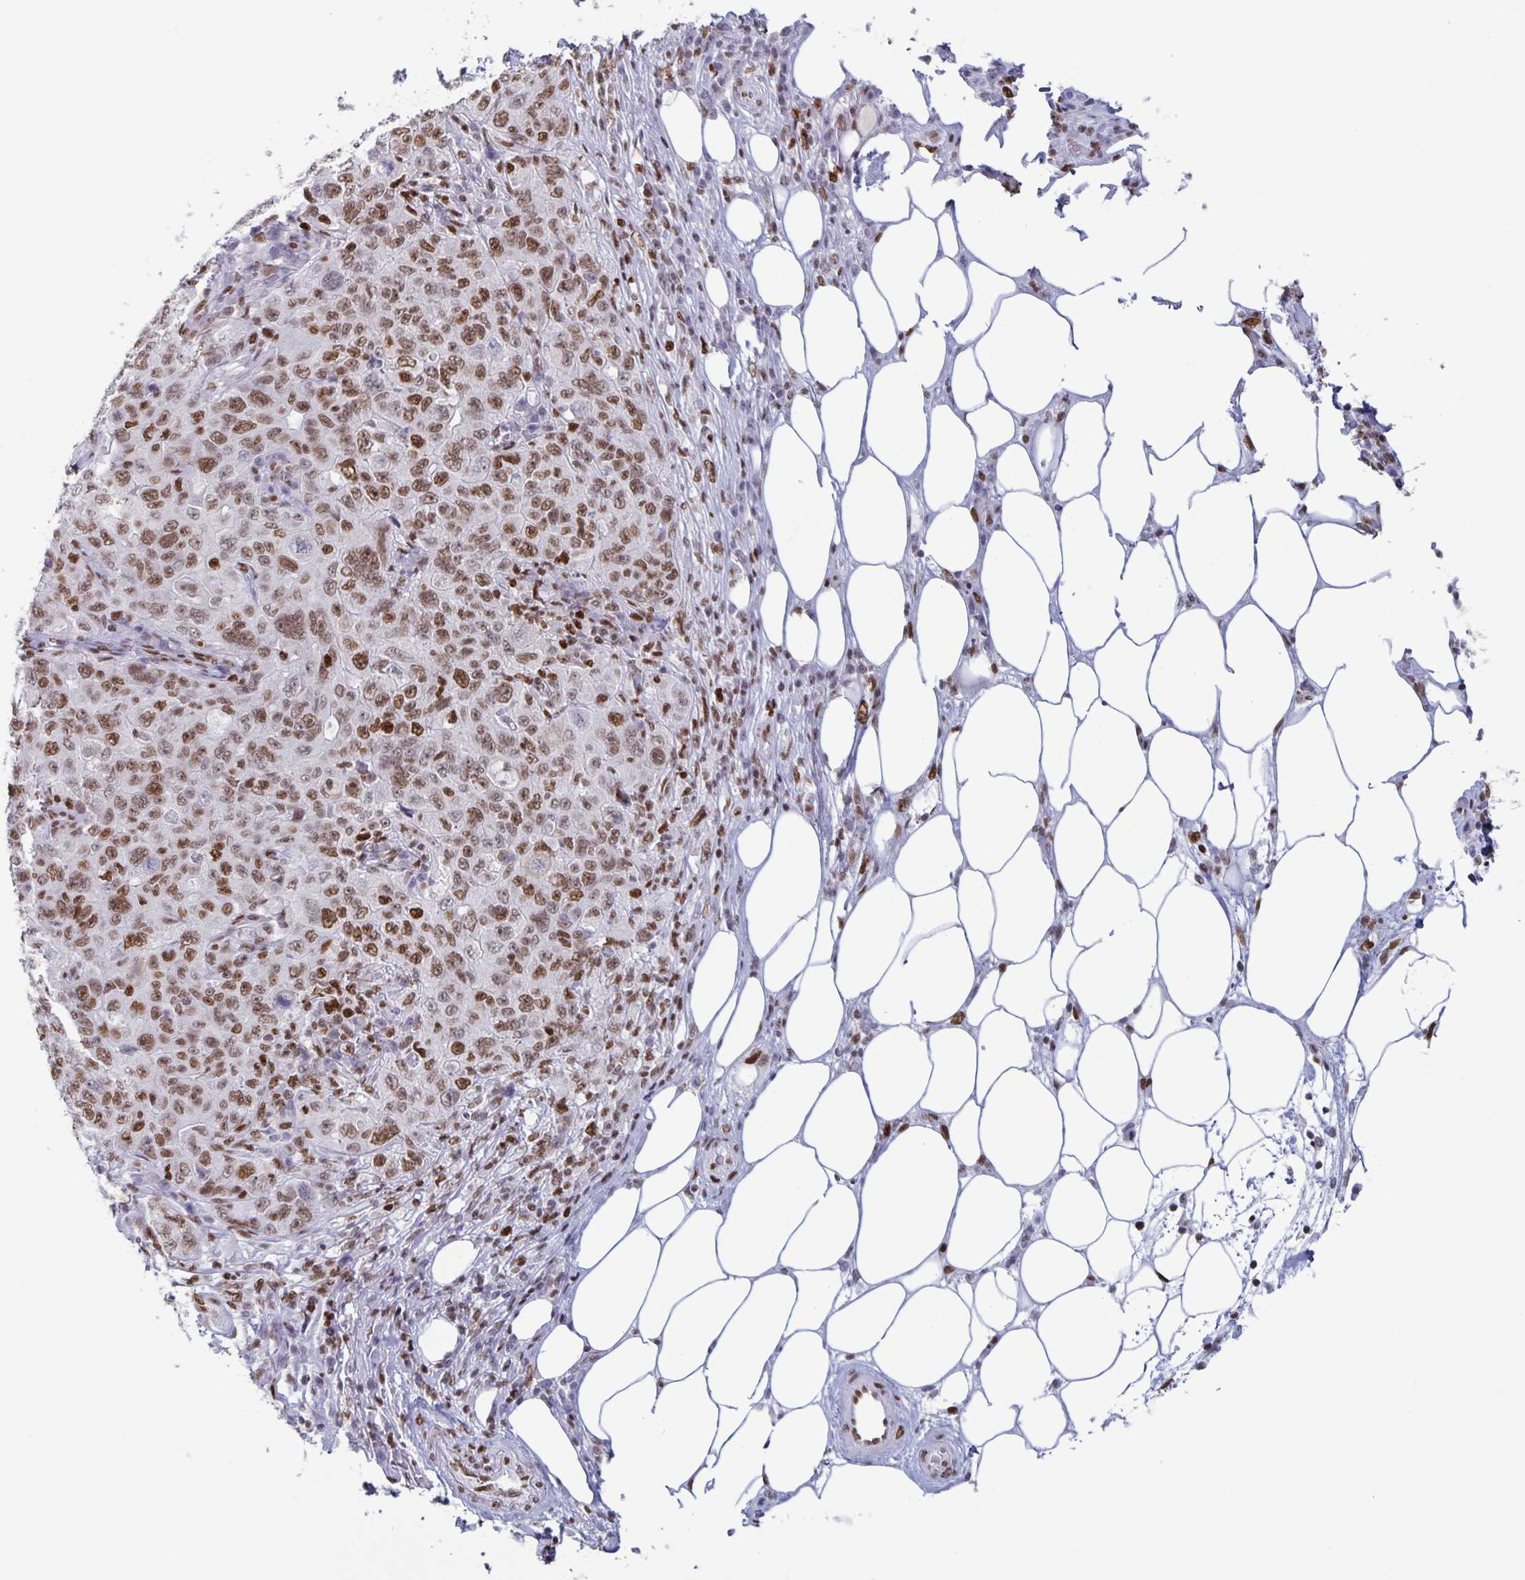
{"staining": {"intensity": "moderate", "quantity": ">75%", "location": "nuclear"}, "tissue": "pancreatic cancer", "cell_type": "Tumor cells", "image_type": "cancer", "snomed": [{"axis": "morphology", "description": "Adenocarcinoma, NOS"}, {"axis": "topography", "description": "Pancreas"}], "caption": "Immunohistochemical staining of human adenocarcinoma (pancreatic) shows medium levels of moderate nuclear protein staining in about >75% of tumor cells.", "gene": "JUND", "patient": {"sex": "male", "age": 68}}